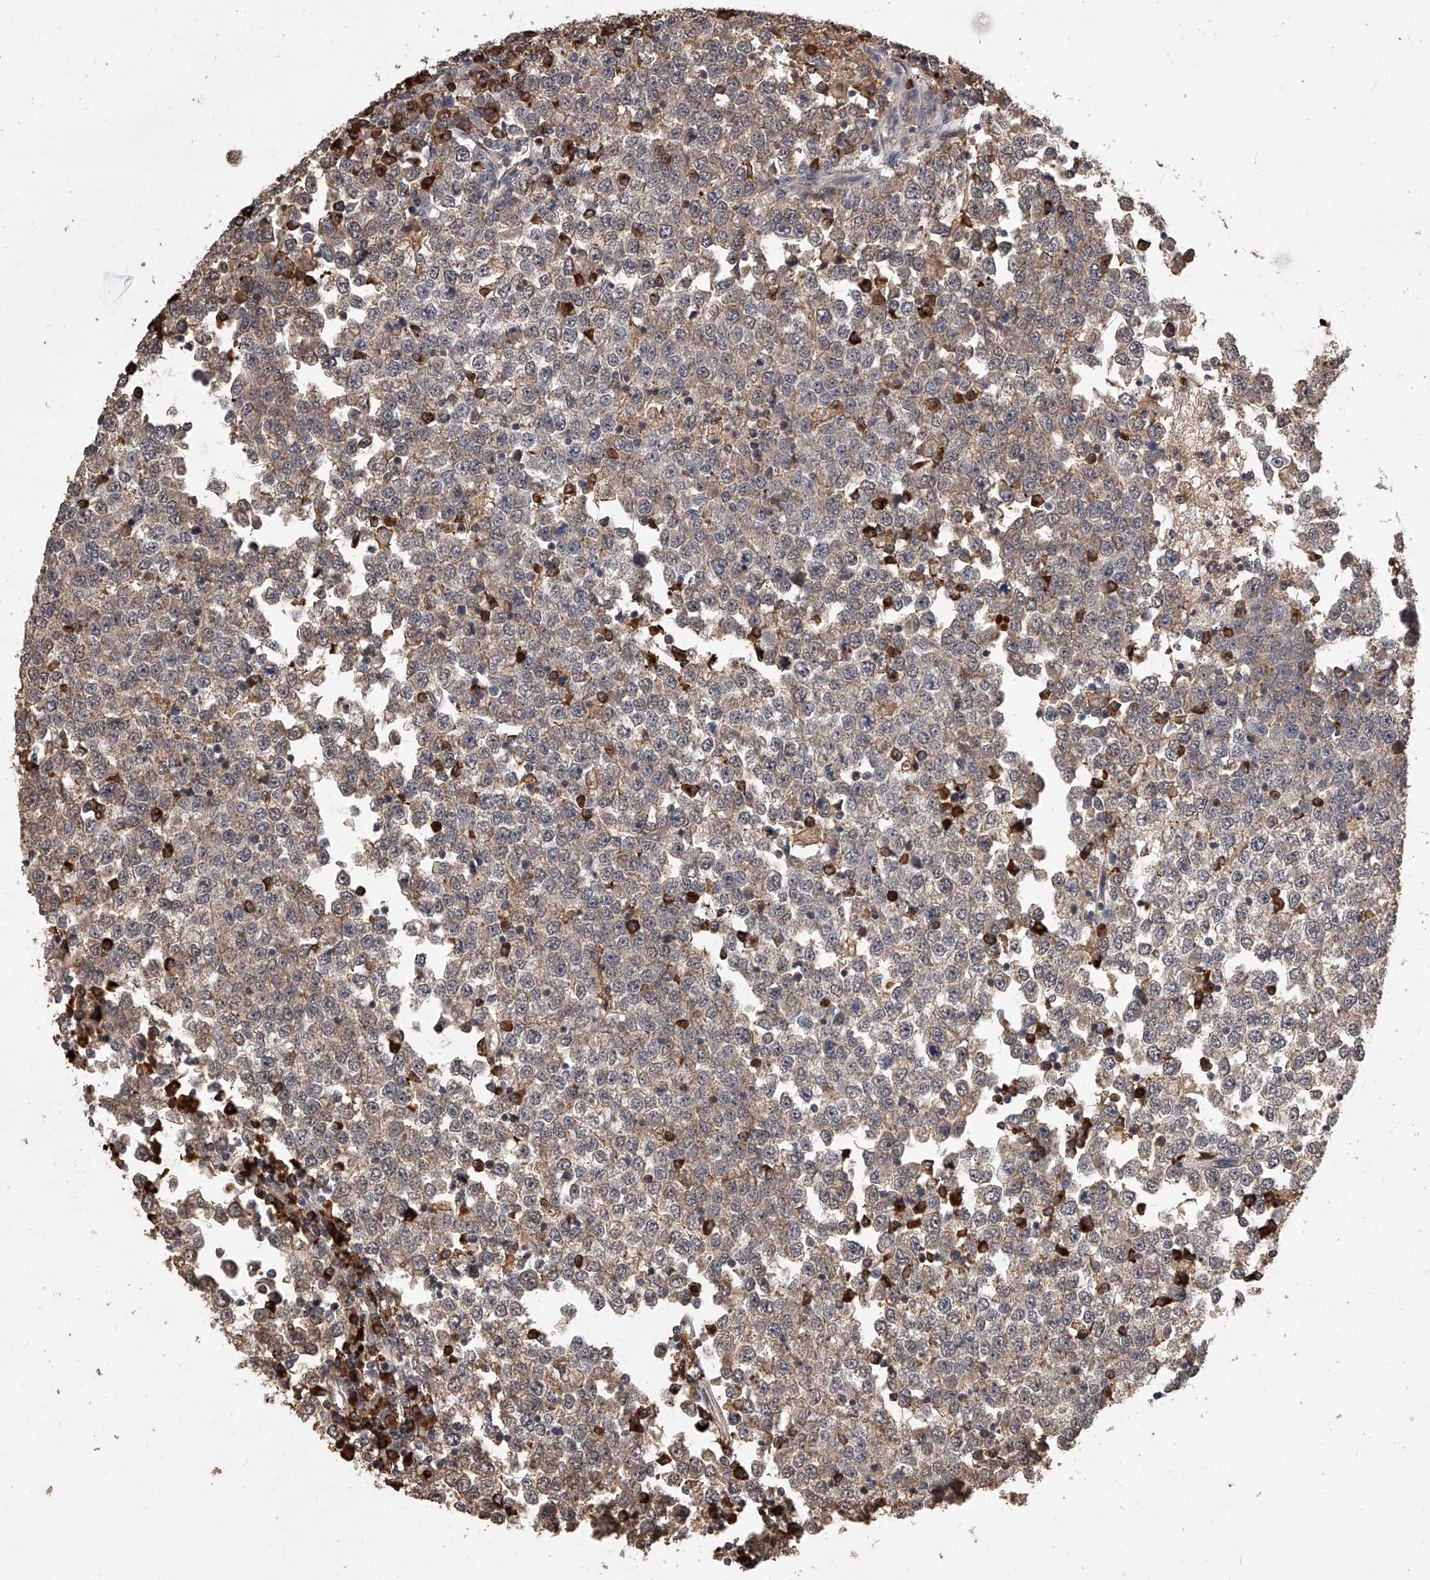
{"staining": {"intensity": "weak", "quantity": ">75%", "location": "cytoplasmic/membranous"}, "tissue": "testis cancer", "cell_type": "Tumor cells", "image_type": "cancer", "snomed": [{"axis": "morphology", "description": "Seminoma, NOS"}, {"axis": "topography", "description": "Testis"}], "caption": "This is a histology image of immunohistochemistry staining of testis cancer (seminoma), which shows weak staining in the cytoplasmic/membranous of tumor cells.", "gene": "CFAP410", "patient": {"sex": "male", "age": 65}}